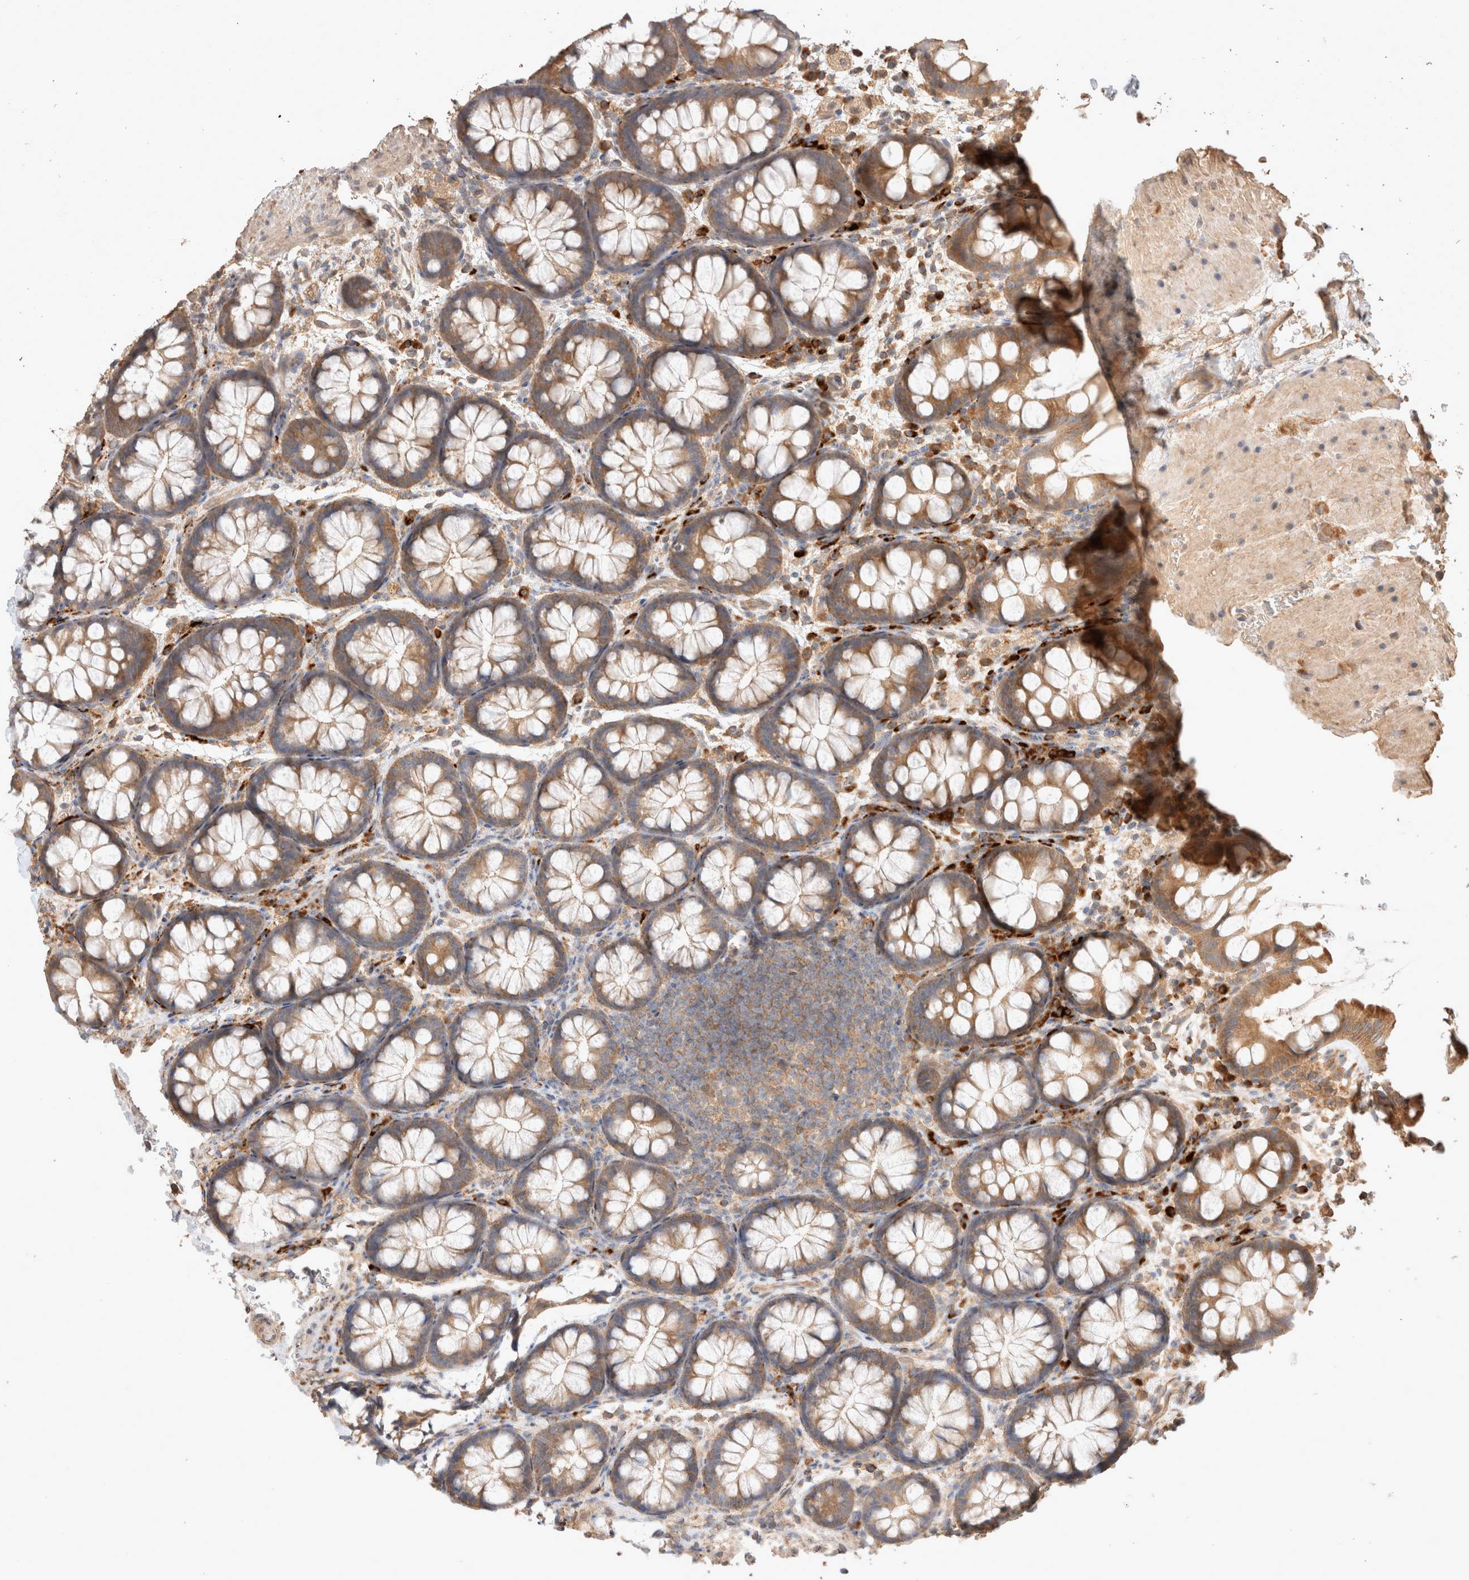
{"staining": {"intensity": "moderate", "quantity": ">75%", "location": "cytoplasmic/membranous"}, "tissue": "colon", "cell_type": "Endothelial cells", "image_type": "normal", "snomed": [{"axis": "morphology", "description": "Normal tissue, NOS"}, {"axis": "topography", "description": "Colon"}], "caption": "Endothelial cells display moderate cytoplasmic/membranous expression in about >75% of cells in benign colon. The protein of interest is stained brown, and the nuclei are stained in blue (DAB (3,3'-diaminobenzidine) IHC with brightfield microscopy, high magnification).", "gene": "HROB", "patient": {"sex": "female", "age": 62}}